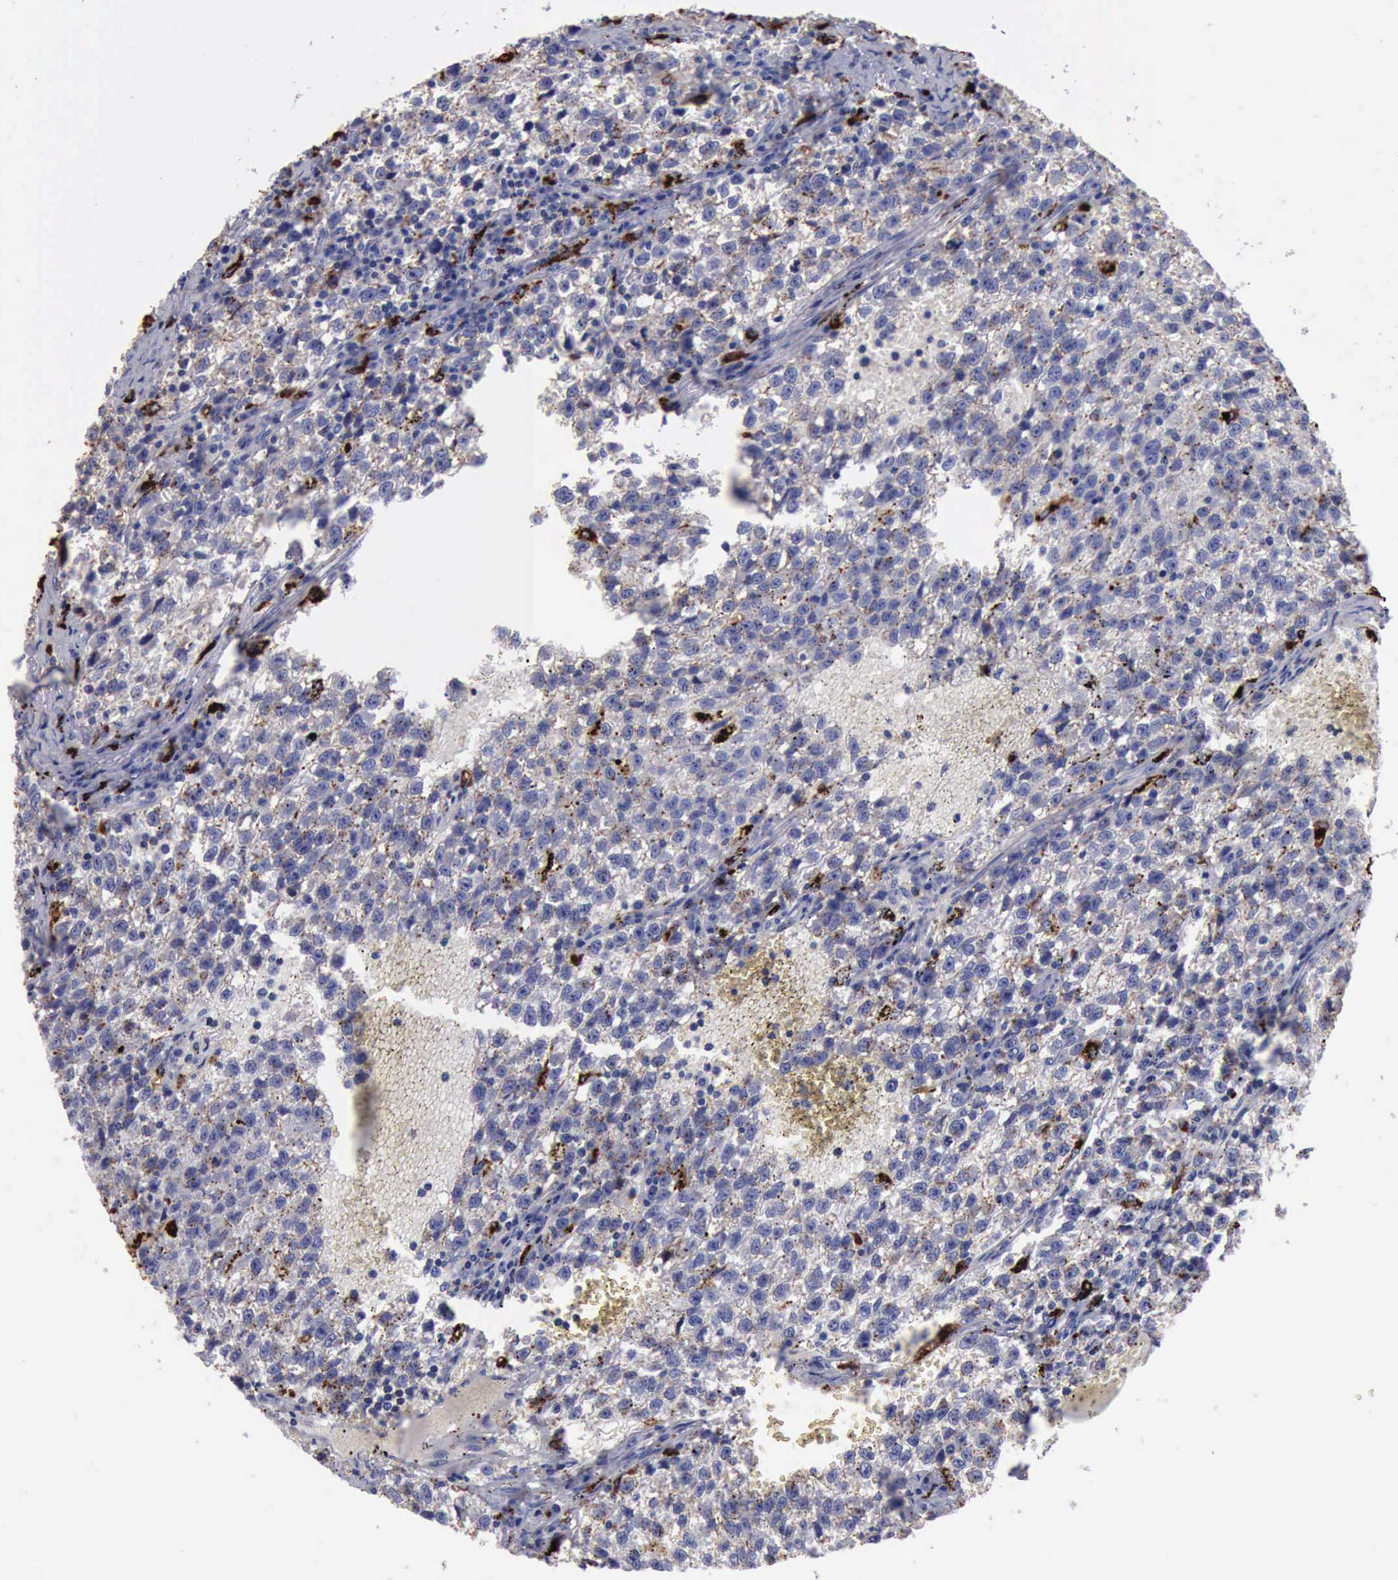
{"staining": {"intensity": "moderate", "quantity": ">75%", "location": "cytoplasmic/membranous"}, "tissue": "testis cancer", "cell_type": "Tumor cells", "image_type": "cancer", "snomed": [{"axis": "morphology", "description": "Seminoma, NOS"}, {"axis": "topography", "description": "Testis"}], "caption": "Human testis cancer stained with a brown dye reveals moderate cytoplasmic/membranous positive expression in about >75% of tumor cells.", "gene": "CTSD", "patient": {"sex": "male", "age": 35}}